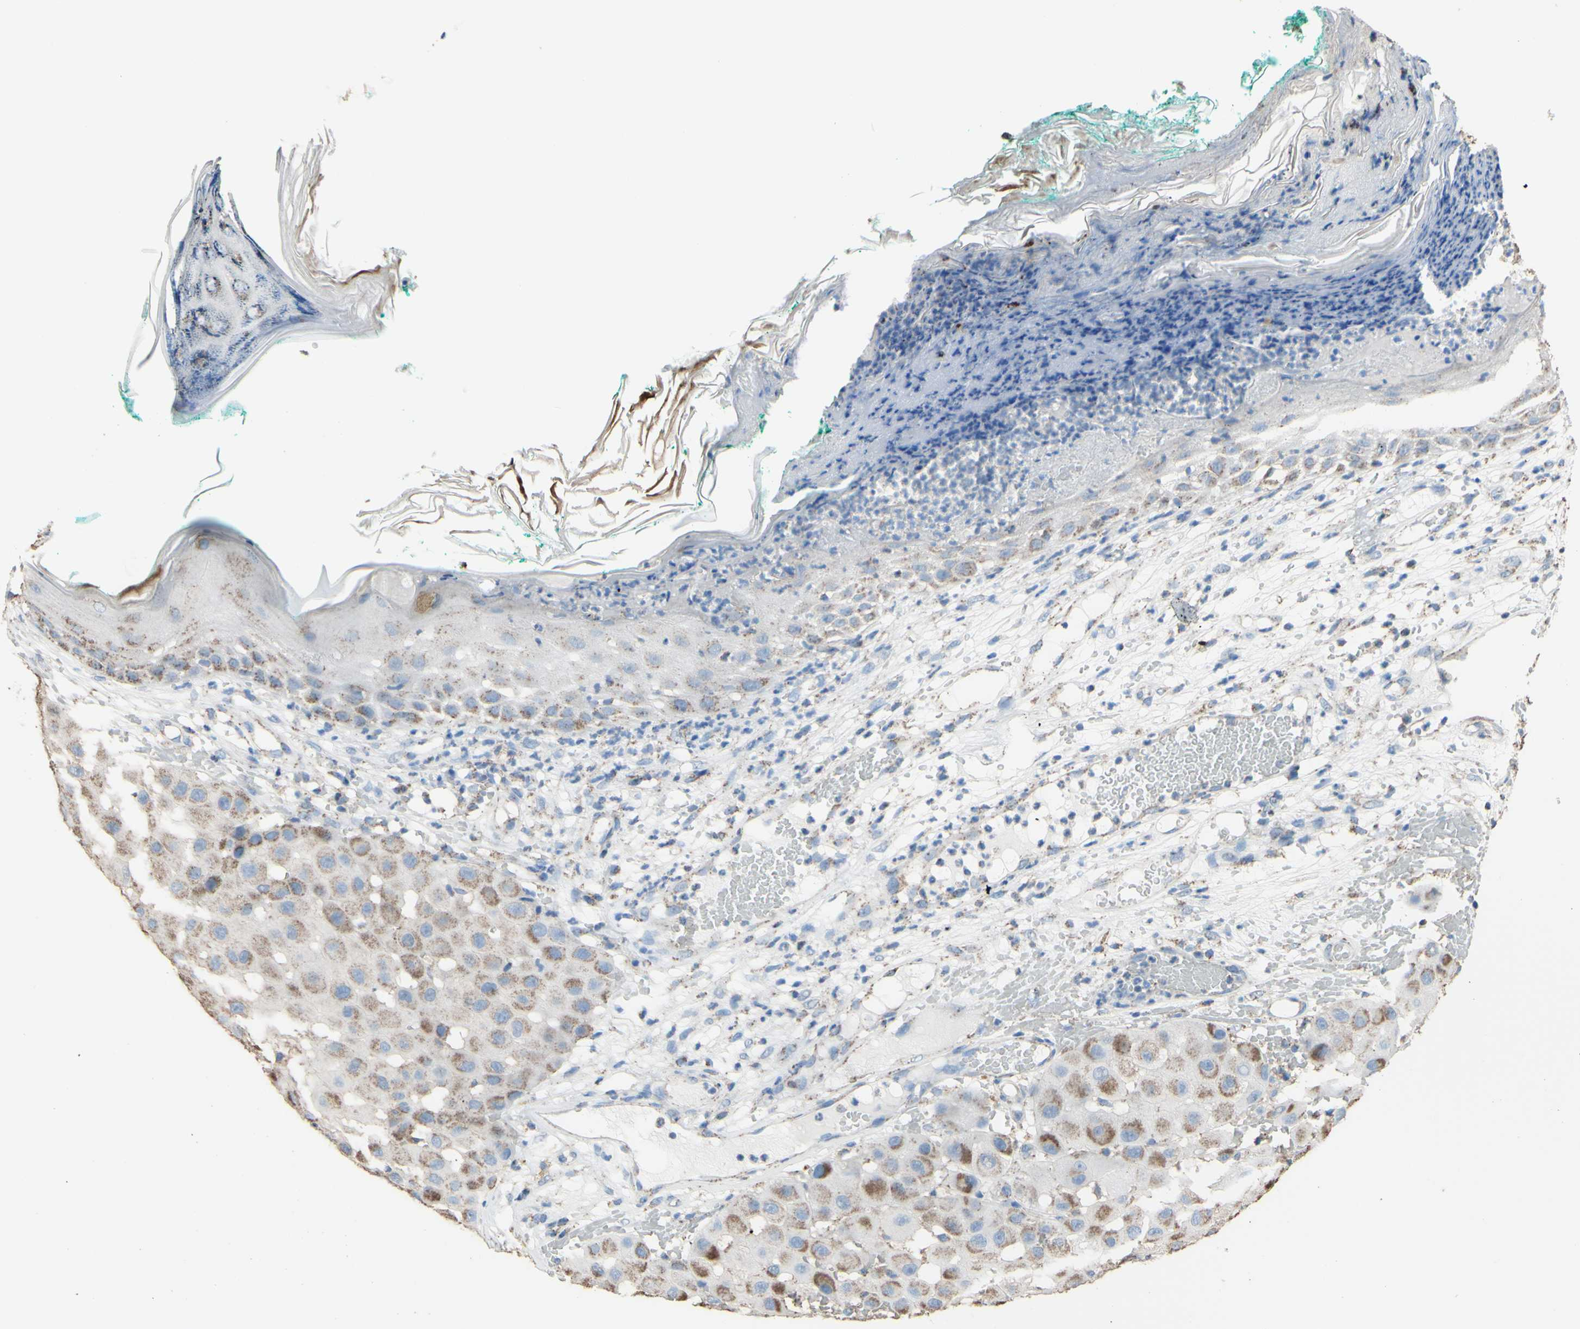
{"staining": {"intensity": "weak", "quantity": ">75%", "location": "cytoplasmic/membranous"}, "tissue": "melanoma", "cell_type": "Tumor cells", "image_type": "cancer", "snomed": [{"axis": "morphology", "description": "Malignant melanoma, NOS"}, {"axis": "topography", "description": "Skin"}], "caption": "Tumor cells show low levels of weak cytoplasmic/membranous positivity in approximately >75% of cells in melanoma.", "gene": "CMKLR2", "patient": {"sex": "female", "age": 81}}